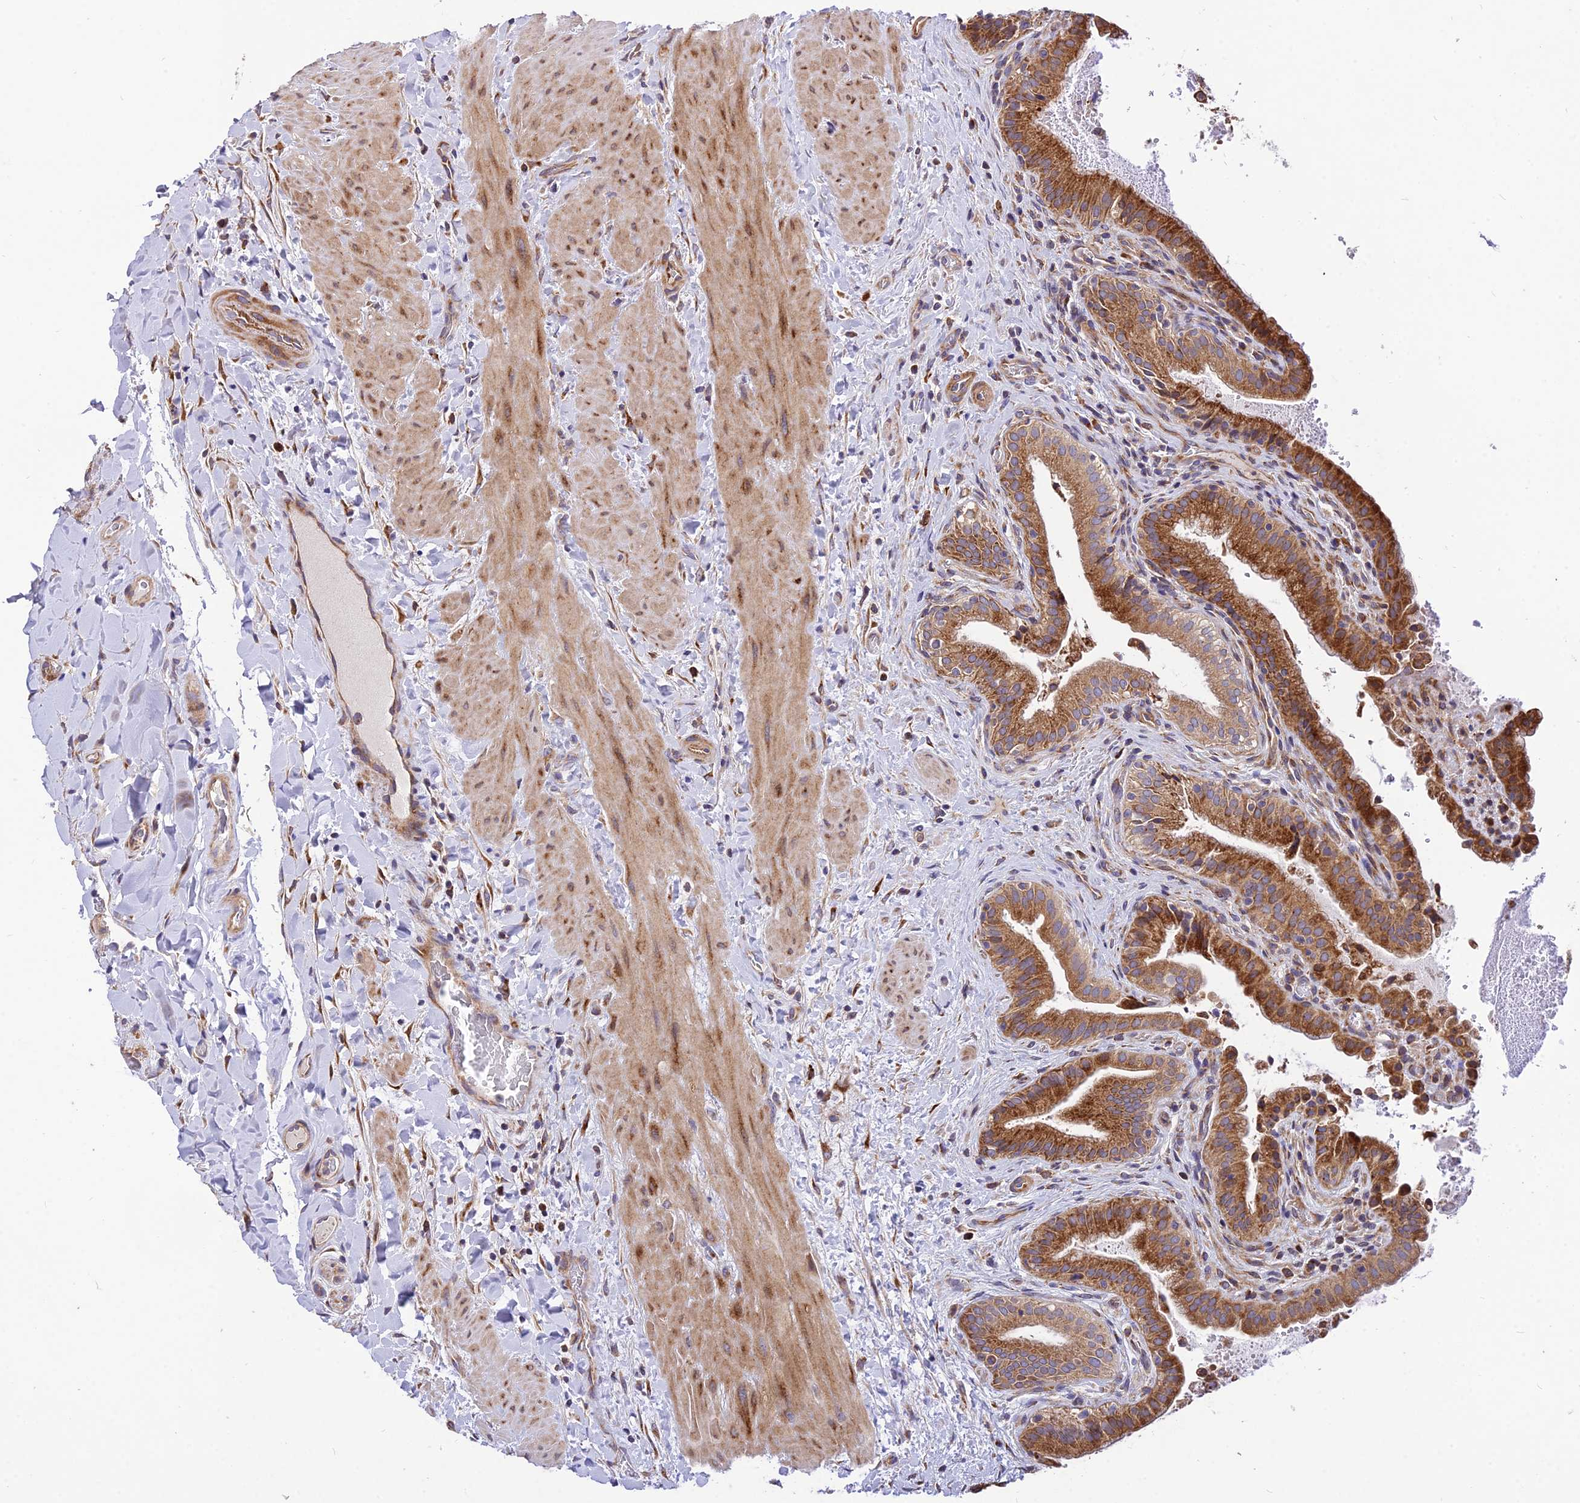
{"staining": {"intensity": "strong", "quantity": ">75%", "location": "cytoplasmic/membranous"}, "tissue": "gallbladder", "cell_type": "Glandular cells", "image_type": "normal", "snomed": [{"axis": "morphology", "description": "Normal tissue, NOS"}, {"axis": "topography", "description": "Gallbladder"}], "caption": "The photomicrograph demonstrates immunohistochemical staining of benign gallbladder. There is strong cytoplasmic/membranous expression is identified in approximately >75% of glandular cells. (Brightfield microscopy of DAB IHC at high magnification).", "gene": "ROCK1", "patient": {"sex": "male", "age": 24}}